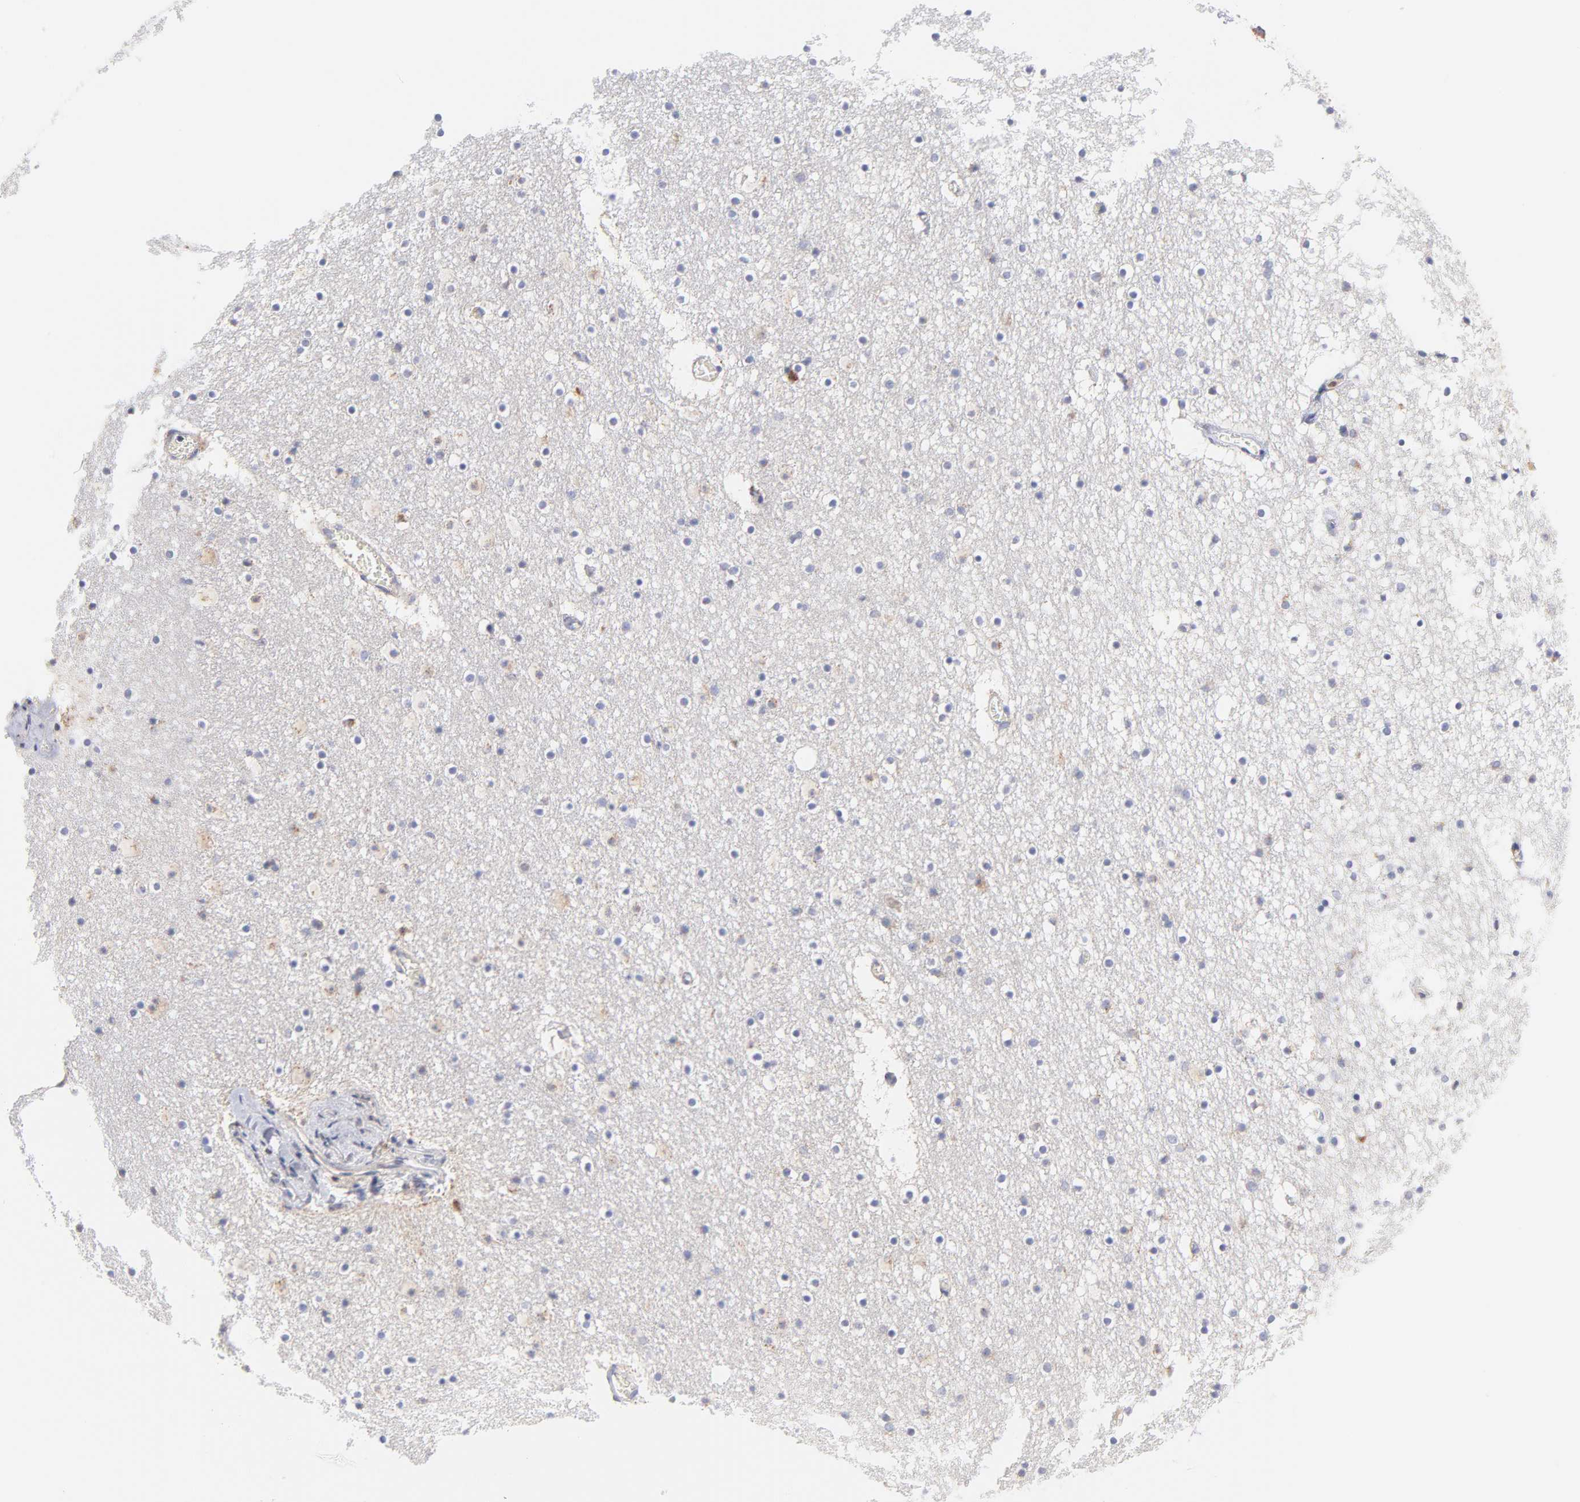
{"staining": {"intensity": "weak", "quantity": "<25%", "location": "cytoplasmic/membranous"}, "tissue": "caudate", "cell_type": "Glial cells", "image_type": "normal", "snomed": [{"axis": "morphology", "description": "Normal tissue, NOS"}, {"axis": "topography", "description": "Lateral ventricle wall"}], "caption": "The image reveals no staining of glial cells in unremarkable caudate.", "gene": "TIMM8A", "patient": {"sex": "male", "age": 45}}